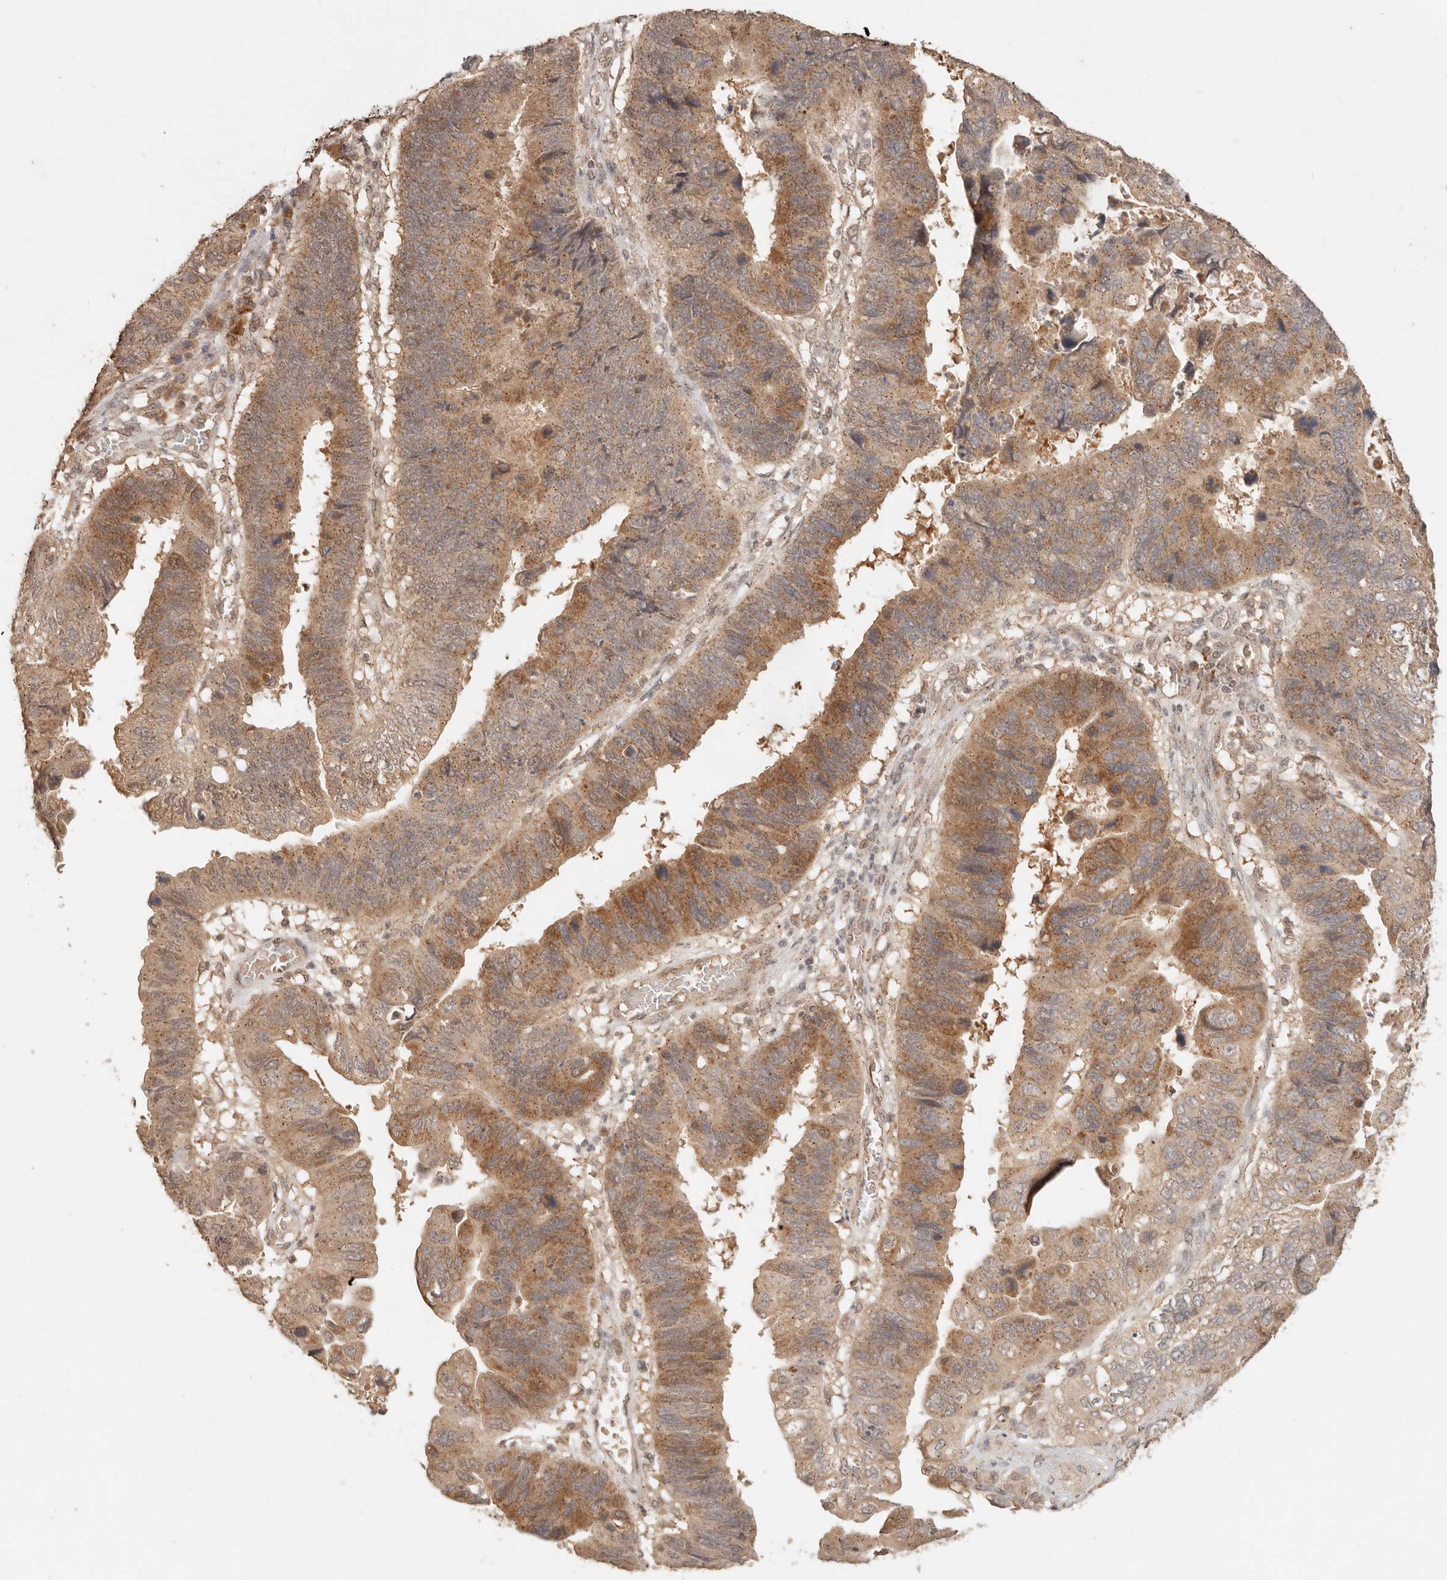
{"staining": {"intensity": "moderate", "quantity": ">75%", "location": "cytoplasmic/membranous"}, "tissue": "stomach cancer", "cell_type": "Tumor cells", "image_type": "cancer", "snomed": [{"axis": "morphology", "description": "Adenocarcinoma, NOS"}, {"axis": "topography", "description": "Stomach"}], "caption": "There is medium levels of moderate cytoplasmic/membranous positivity in tumor cells of adenocarcinoma (stomach), as demonstrated by immunohistochemical staining (brown color).", "gene": "LMO4", "patient": {"sex": "male", "age": 59}}